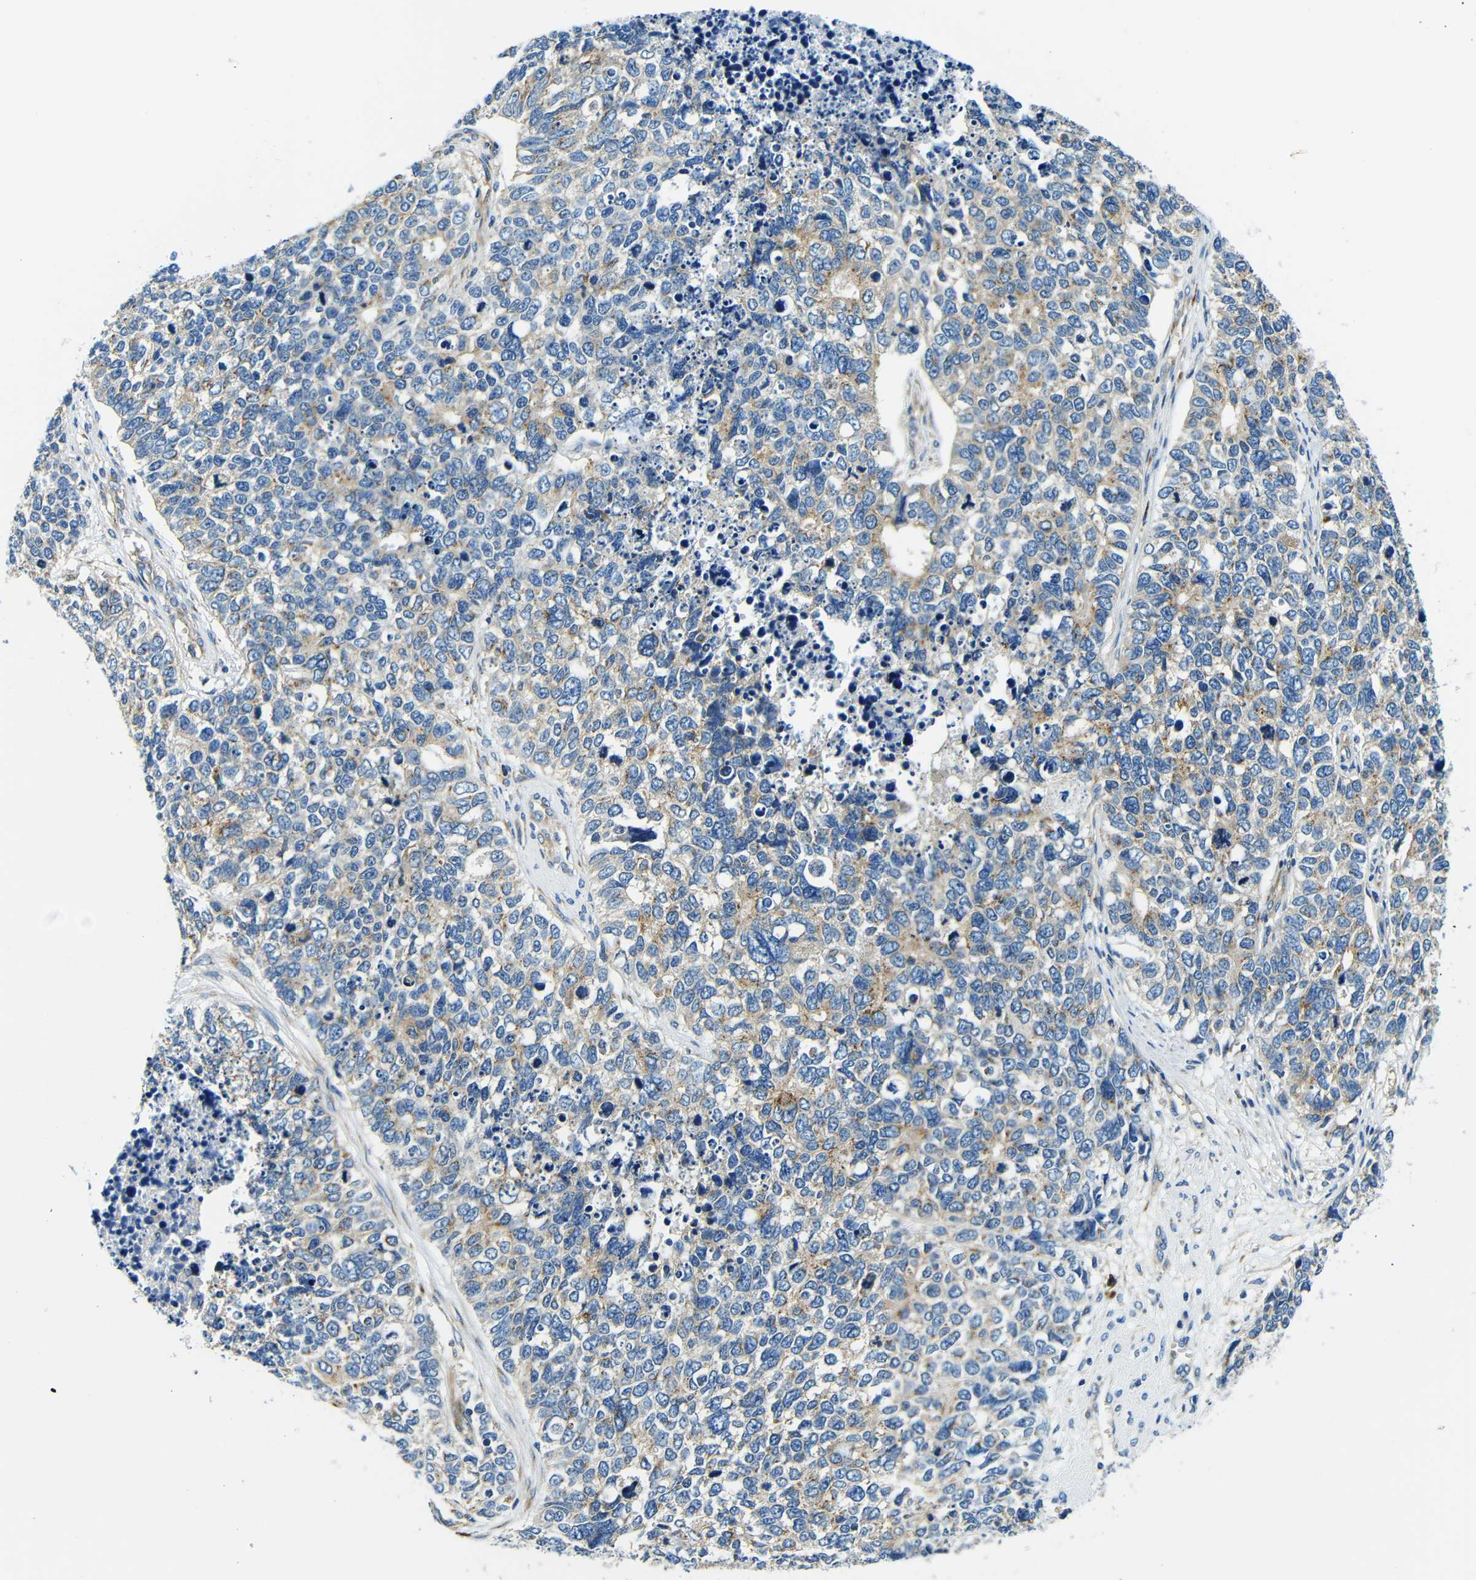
{"staining": {"intensity": "moderate", "quantity": "<25%", "location": "cytoplasmic/membranous"}, "tissue": "cervical cancer", "cell_type": "Tumor cells", "image_type": "cancer", "snomed": [{"axis": "morphology", "description": "Squamous cell carcinoma, NOS"}, {"axis": "topography", "description": "Cervix"}], "caption": "High-magnification brightfield microscopy of cervical cancer (squamous cell carcinoma) stained with DAB (brown) and counterstained with hematoxylin (blue). tumor cells exhibit moderate cytoplasmic/membranous expression is present in about<25% of cells.", "gene": "USO1", "patient": {"sex": "female", "age": 63}}